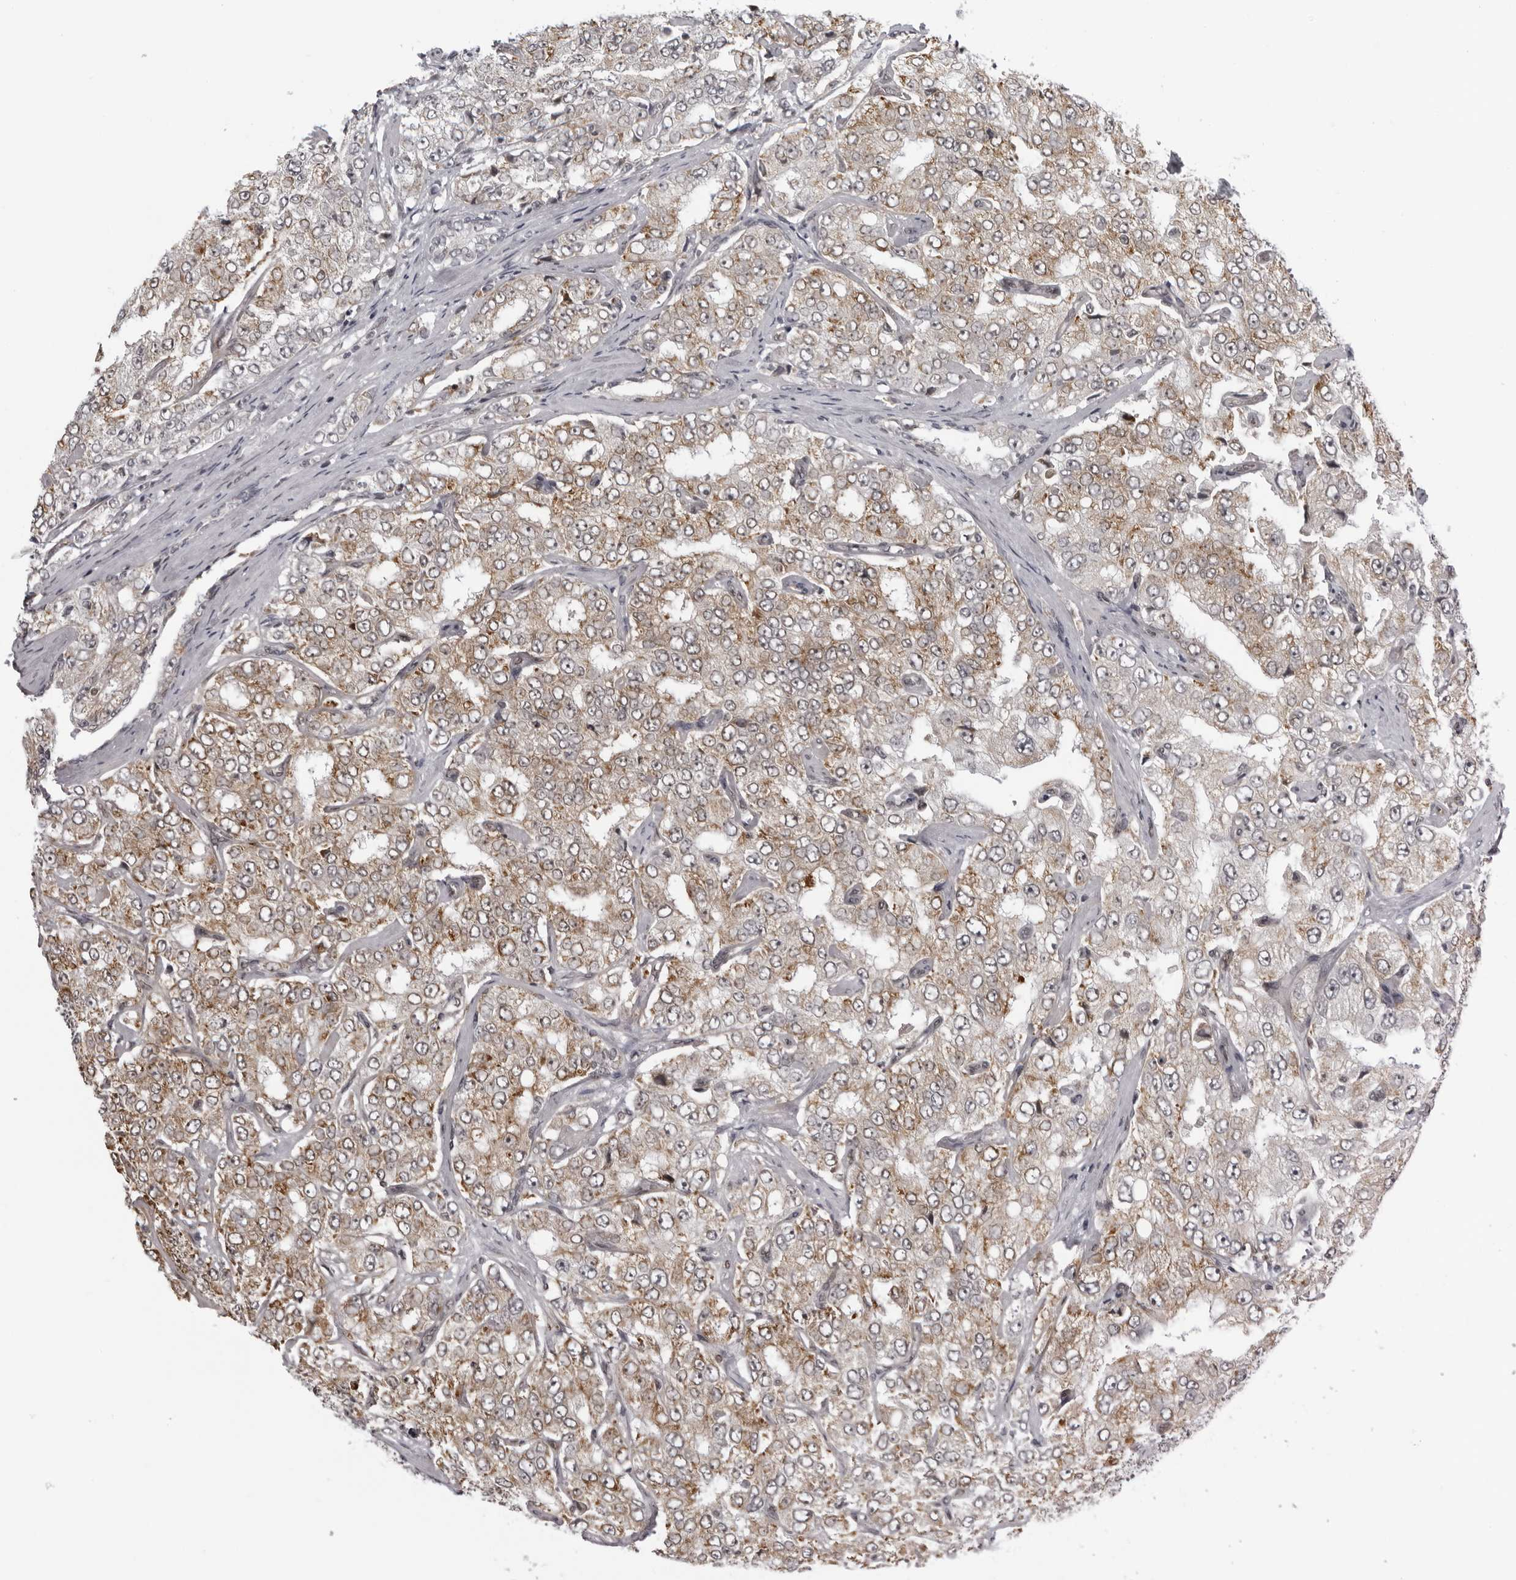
{"staining": {"intensity": "moderate", "quantity": ">75%", "location": "cytoplasmic/membranous"}, "tissue": "prostate cancer", "cell_type": "Tumor cells", "image_type": "cancer", "snomed": [{"axis": "morphology", "description": "Adenocarcinoma, High grade"}, {"axis": "topography", "description": "Prostate"}], "caption": "Immunohistochemical staining of human prostate high-grade adenocarcinoma shows moderate cytoplasmic/membranous protein staining in about >75% of tumor cells.", "gene": "MAPK12", "patient": {"sex": "male", "age": 58}}